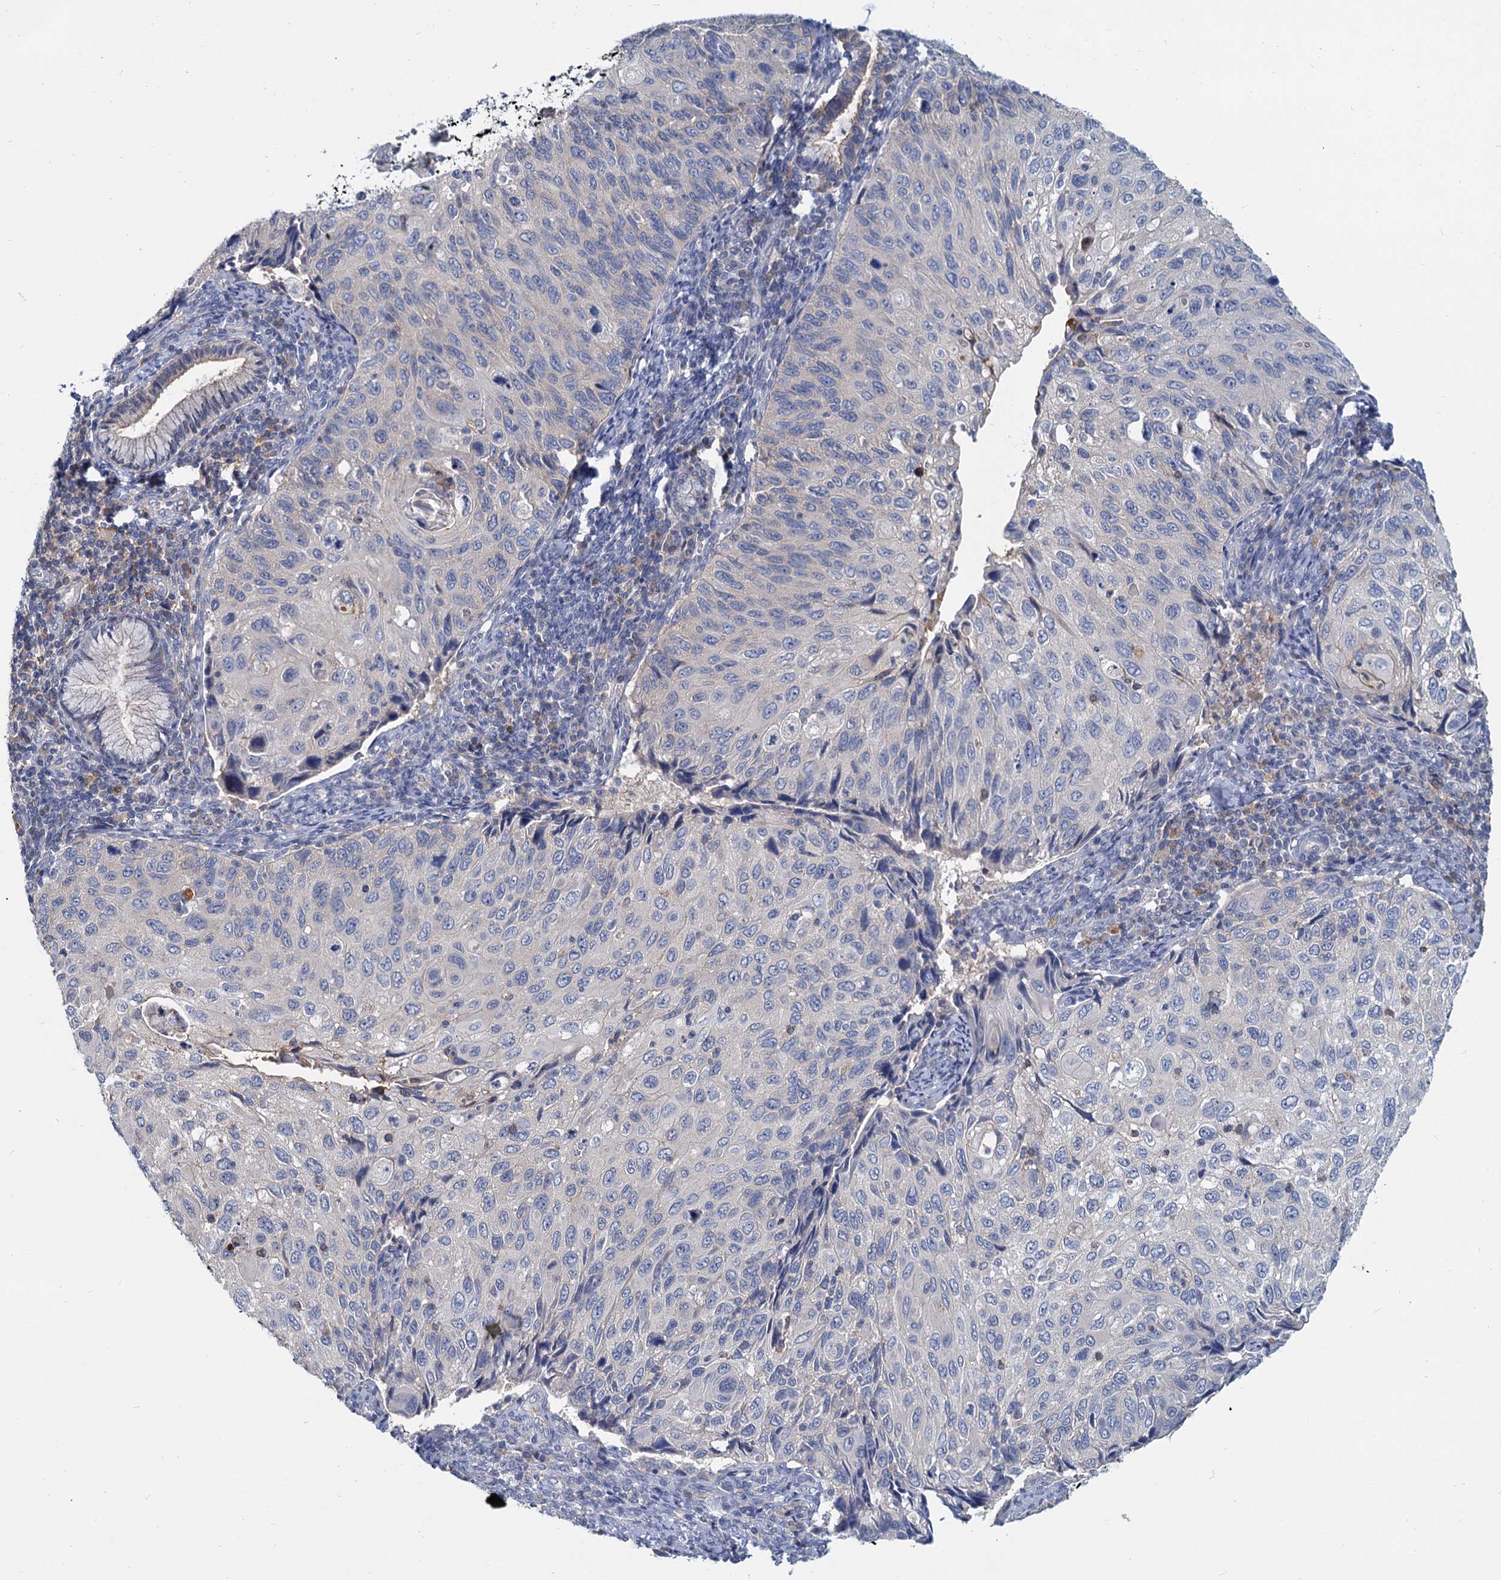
{"staining": {"intensity": "negative", "quantity": "none", "location": "none"}, "tissue": "cervical cancer", "cell_type": "Tumor cells", "image_type": "cancer", "snomed": [{"axis": "morphology", "description": "Squamous cell carcinoma, NOS"}, {"axis": "topography", "description": "Cervix"}], "caption": "This is an immunohistochemistry image of cervical cancer (squamous cell carcinoma). There is no staining in tumor cells.", "gene": "ACSM3", "patient": {"sex": "female", "age": 70}}